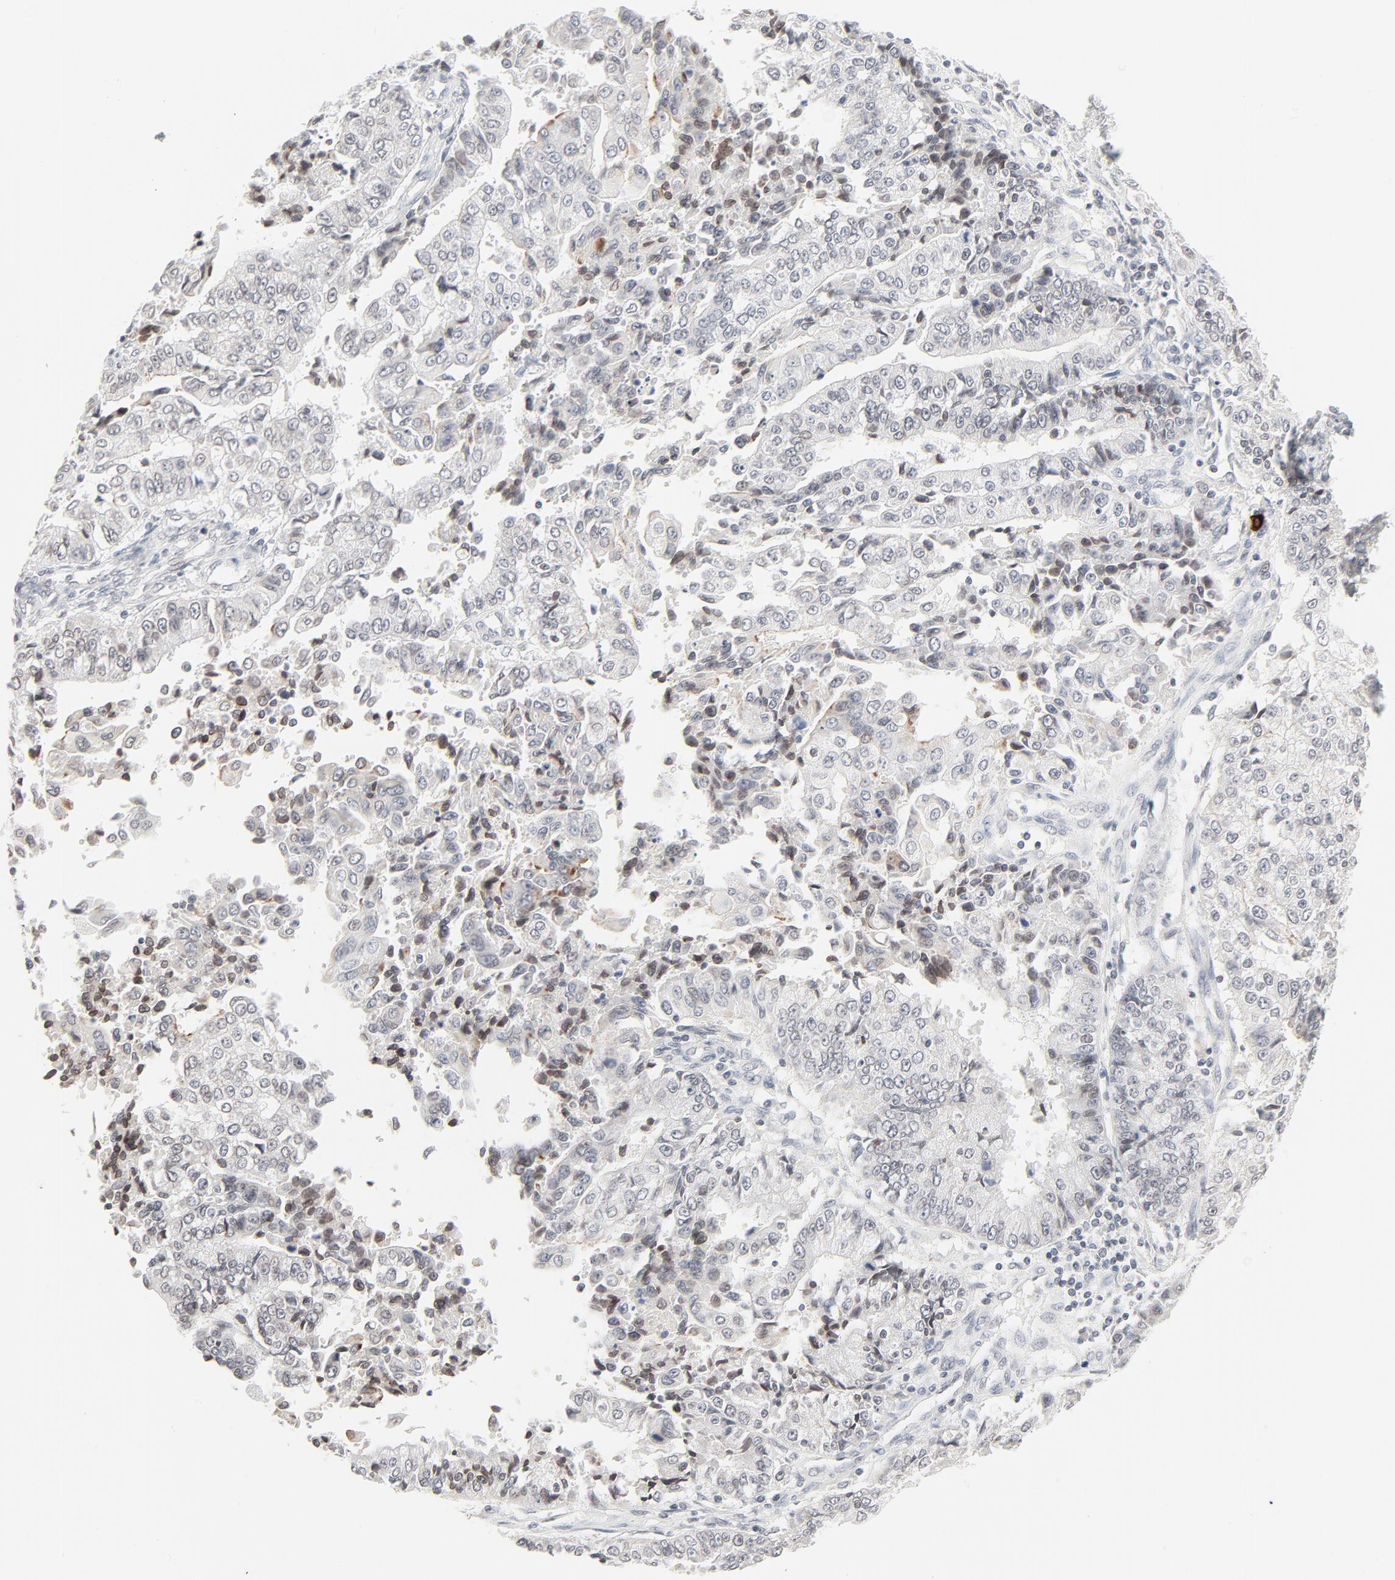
{"staining": {"intensity": "weak", "quantity": "<25%", "location": "cytoplasmic/membranous,nuclear"}, "tissue": "endometrial cancer", "cell_type": "Tumor cells", "image_type": "cancer", "snomed": [{"axis": "morphology", "description": "Adenocarcinoma, NOS"}, {"axis": "topography", "description": "Endometrium"}], "caption": "IHC image of neoplastic tissue: human adenocarcinoma (endometrial) stained with DAB (3,3'-diaminobenzidine) demonstrates no significant protein expression in tumor cells. (DAB immunohistochemistry, high magnification).", "gene": "MAD1L1", "patient": {"sex": "female", "age": 75}}